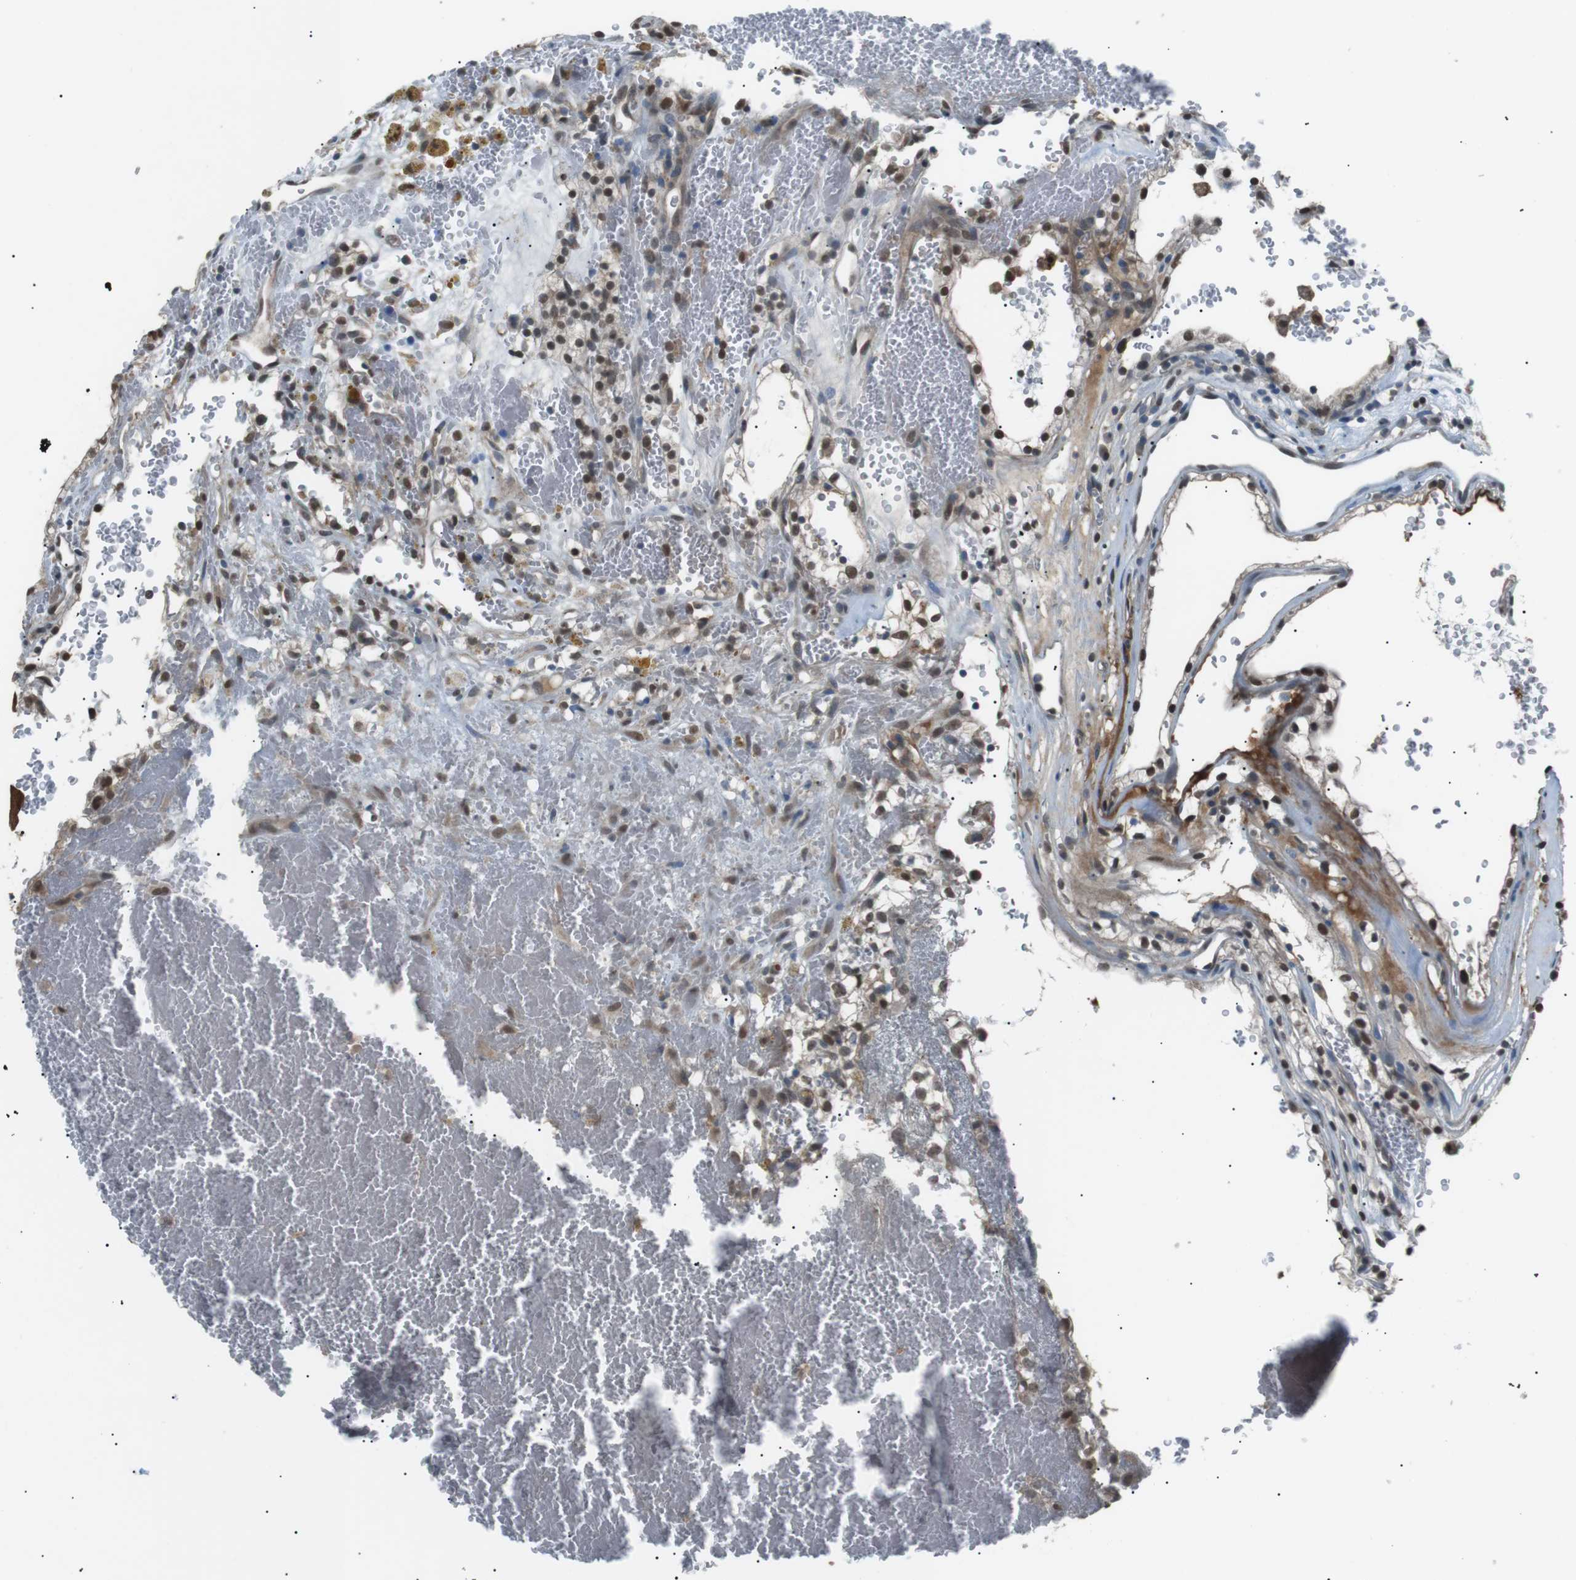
{"staining": {"intensity": "strong", "quantity": ">75%", "location": "nuclear"}, "tissue": "renal cancer", "cell_type": "Tumor cells", "image_type": "cancer", "snomed": [{"axis": "morphology", "description": "Adenocarcinoma, NOS"}, {"axis": "topography", "description": "Kidney"}], "caption": "Immunohistochemical staining of renal cancer (adenocarcinoma) reveals high levels of strong nuclear expression in about >75% of tumor cells. Immunohistochemistry (ihc) stains the protein of interest in brown and the nuclei are stained blue.", "gene": "SRPK2", "patient": {"sex": "female", "age": 41}}